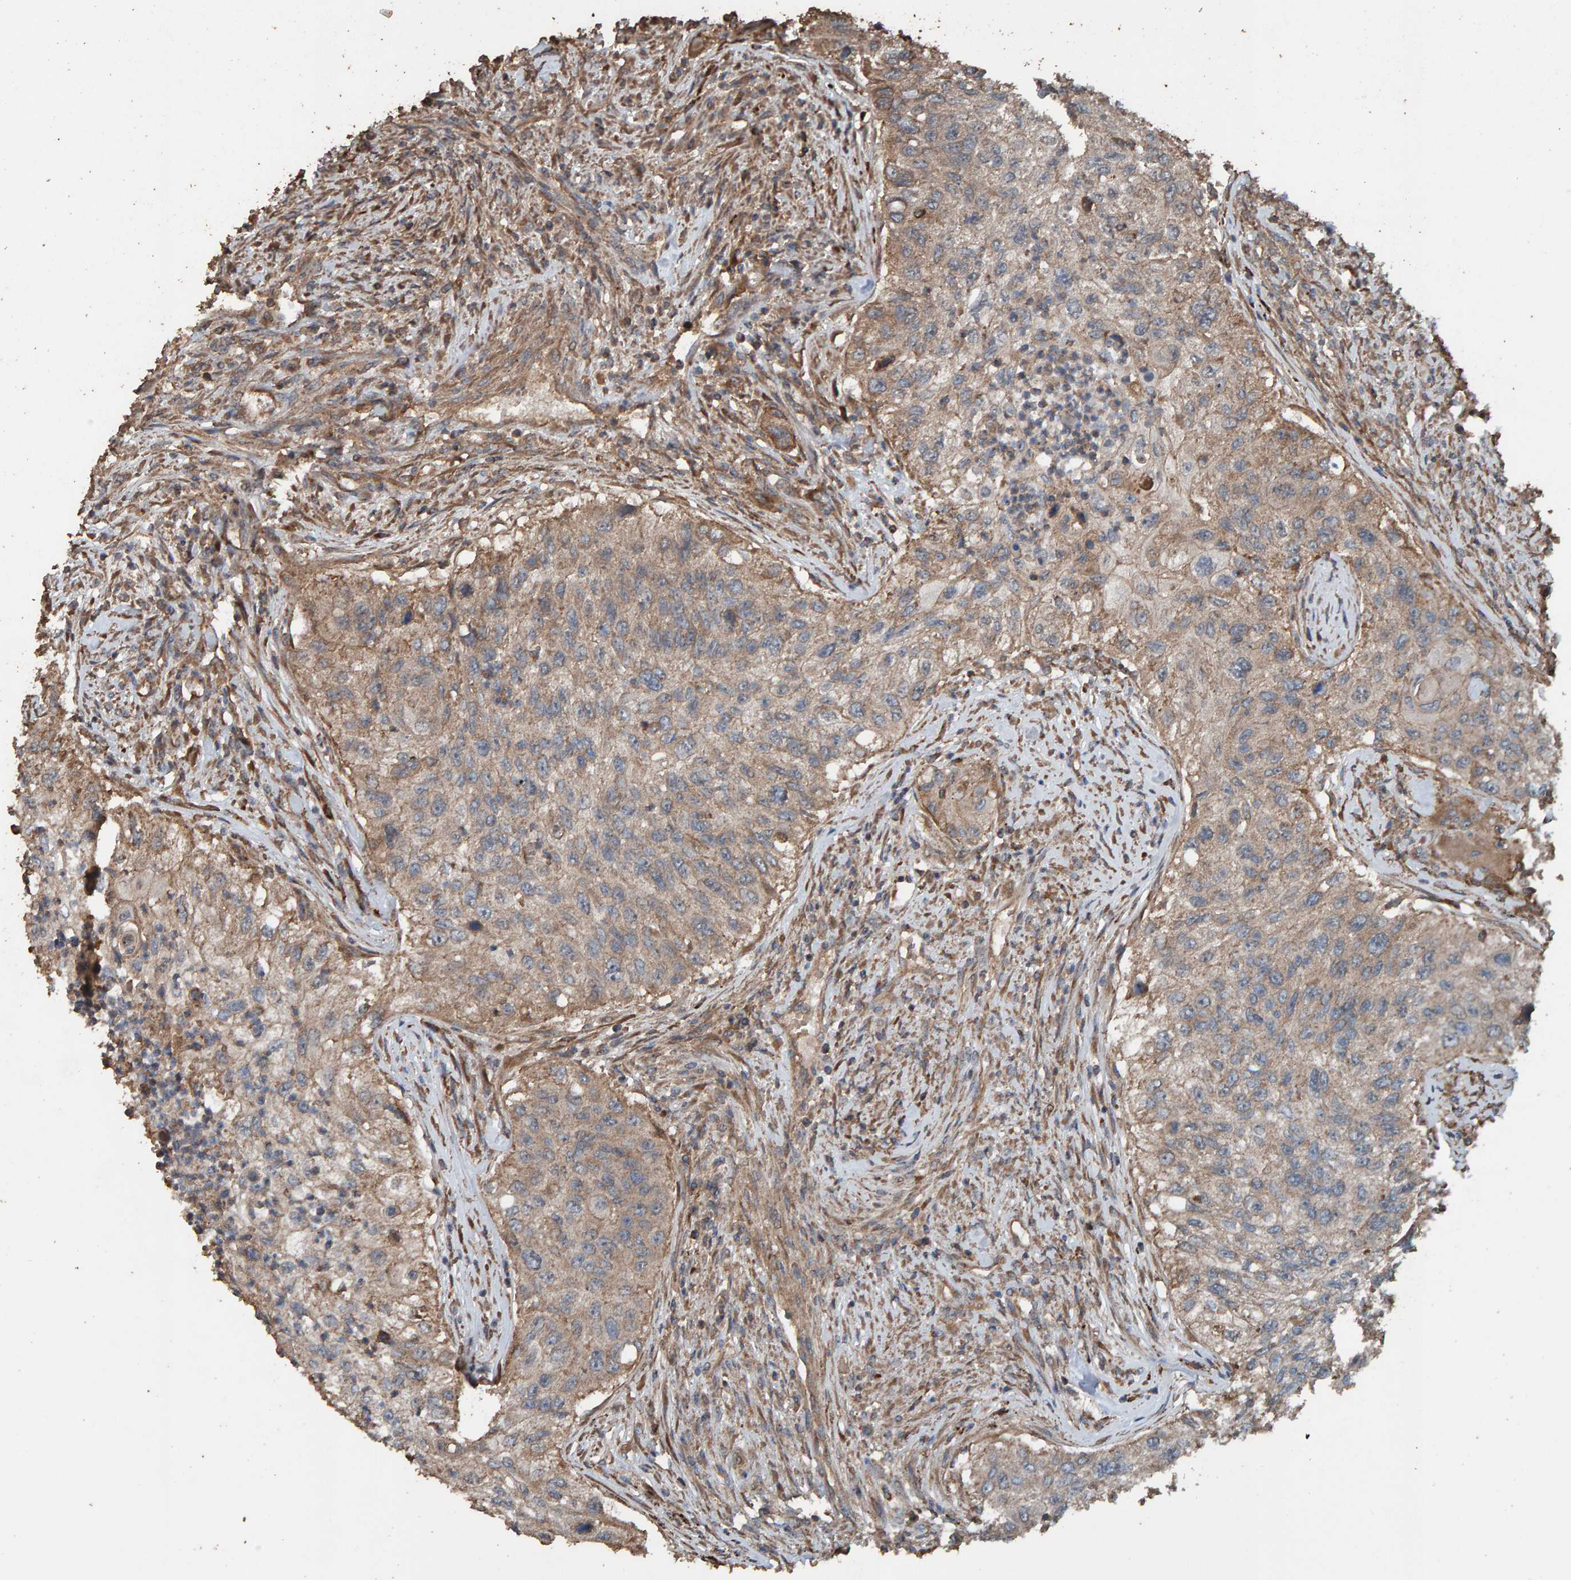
{"staining": {"intensity": "moderate", "quantity": "25%-75%", "location": "cytoplasmic/membranous"}, "tissue": "urothelial cancer", "cell_type": "Tumor cells", "image_type": "cancer", "snomed": [{"axis": "morphology", "description": "Urothelial carcinoma, High grade"}, {"axis": "topography", "description": "Urinary bladder"}], "caption": "Immunohistochemistry (IHC) image of human urothelial cancer stained for a protein (brown), which exhibits medium levels of moderate cytoplasmic/membranous staining in about 25%-75% of tumor cells.", "gene": "DUS1L", "patient": {"sex": "female", "age": 60}}